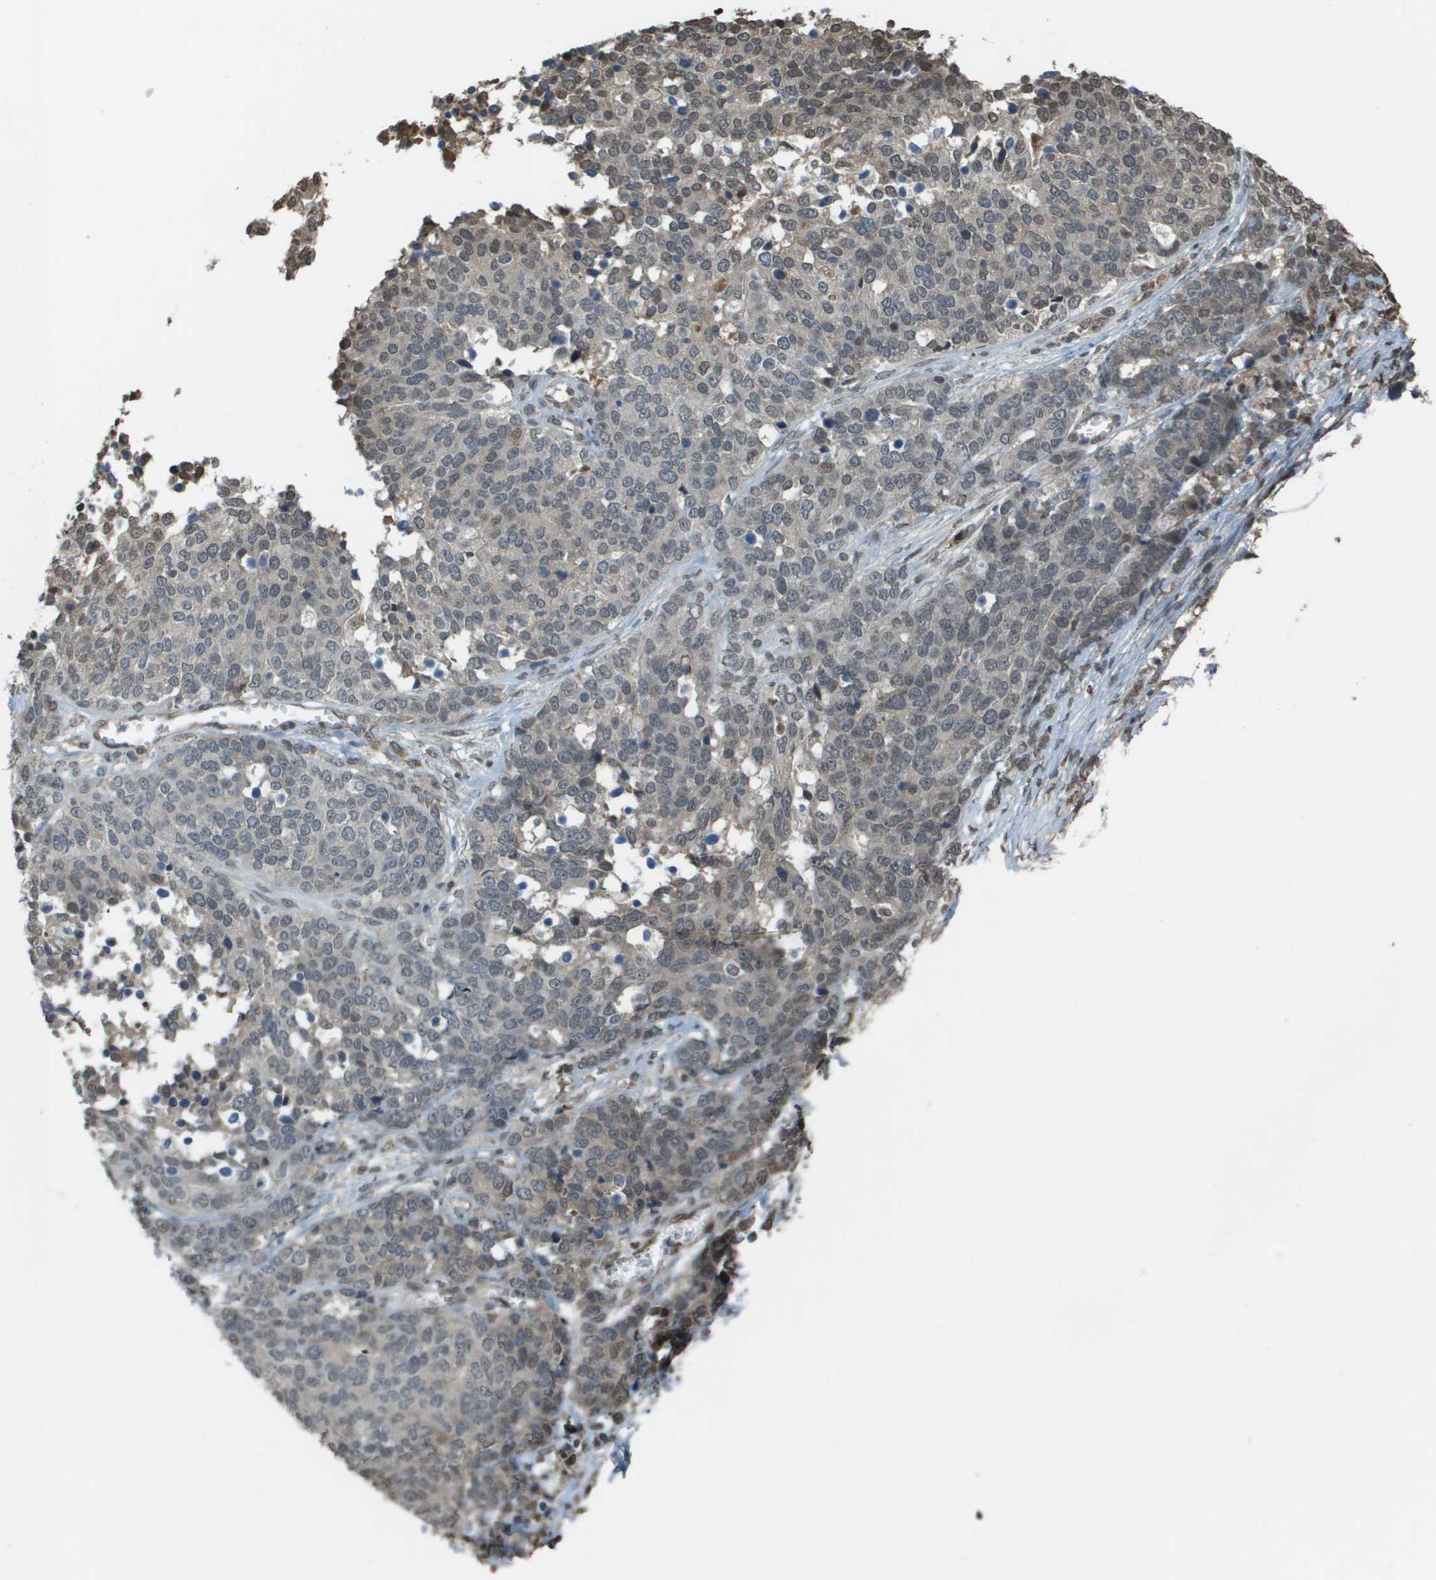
{"staining": {"intensity": "weak", "quantity": "<25%", "location": "nuclear"}, "tissue": "ovarian cancer", "cell_type": "Tumor cells", "image_type": "cancer", "snomed": [{"axis": "morphology", "description": "Cystadenocarcinoma, serous, NOS"}, {"axis": "topography", "description": "Ovary"}], "caption": "A high-resolution micrograph shows immunohistochemistry staining of serous cystadenocarcinoma (ovarian), which displays no significant positivity in tumor cells.", "gene": "NDRG2", "patient": {"sex": "female", "age": 44}}